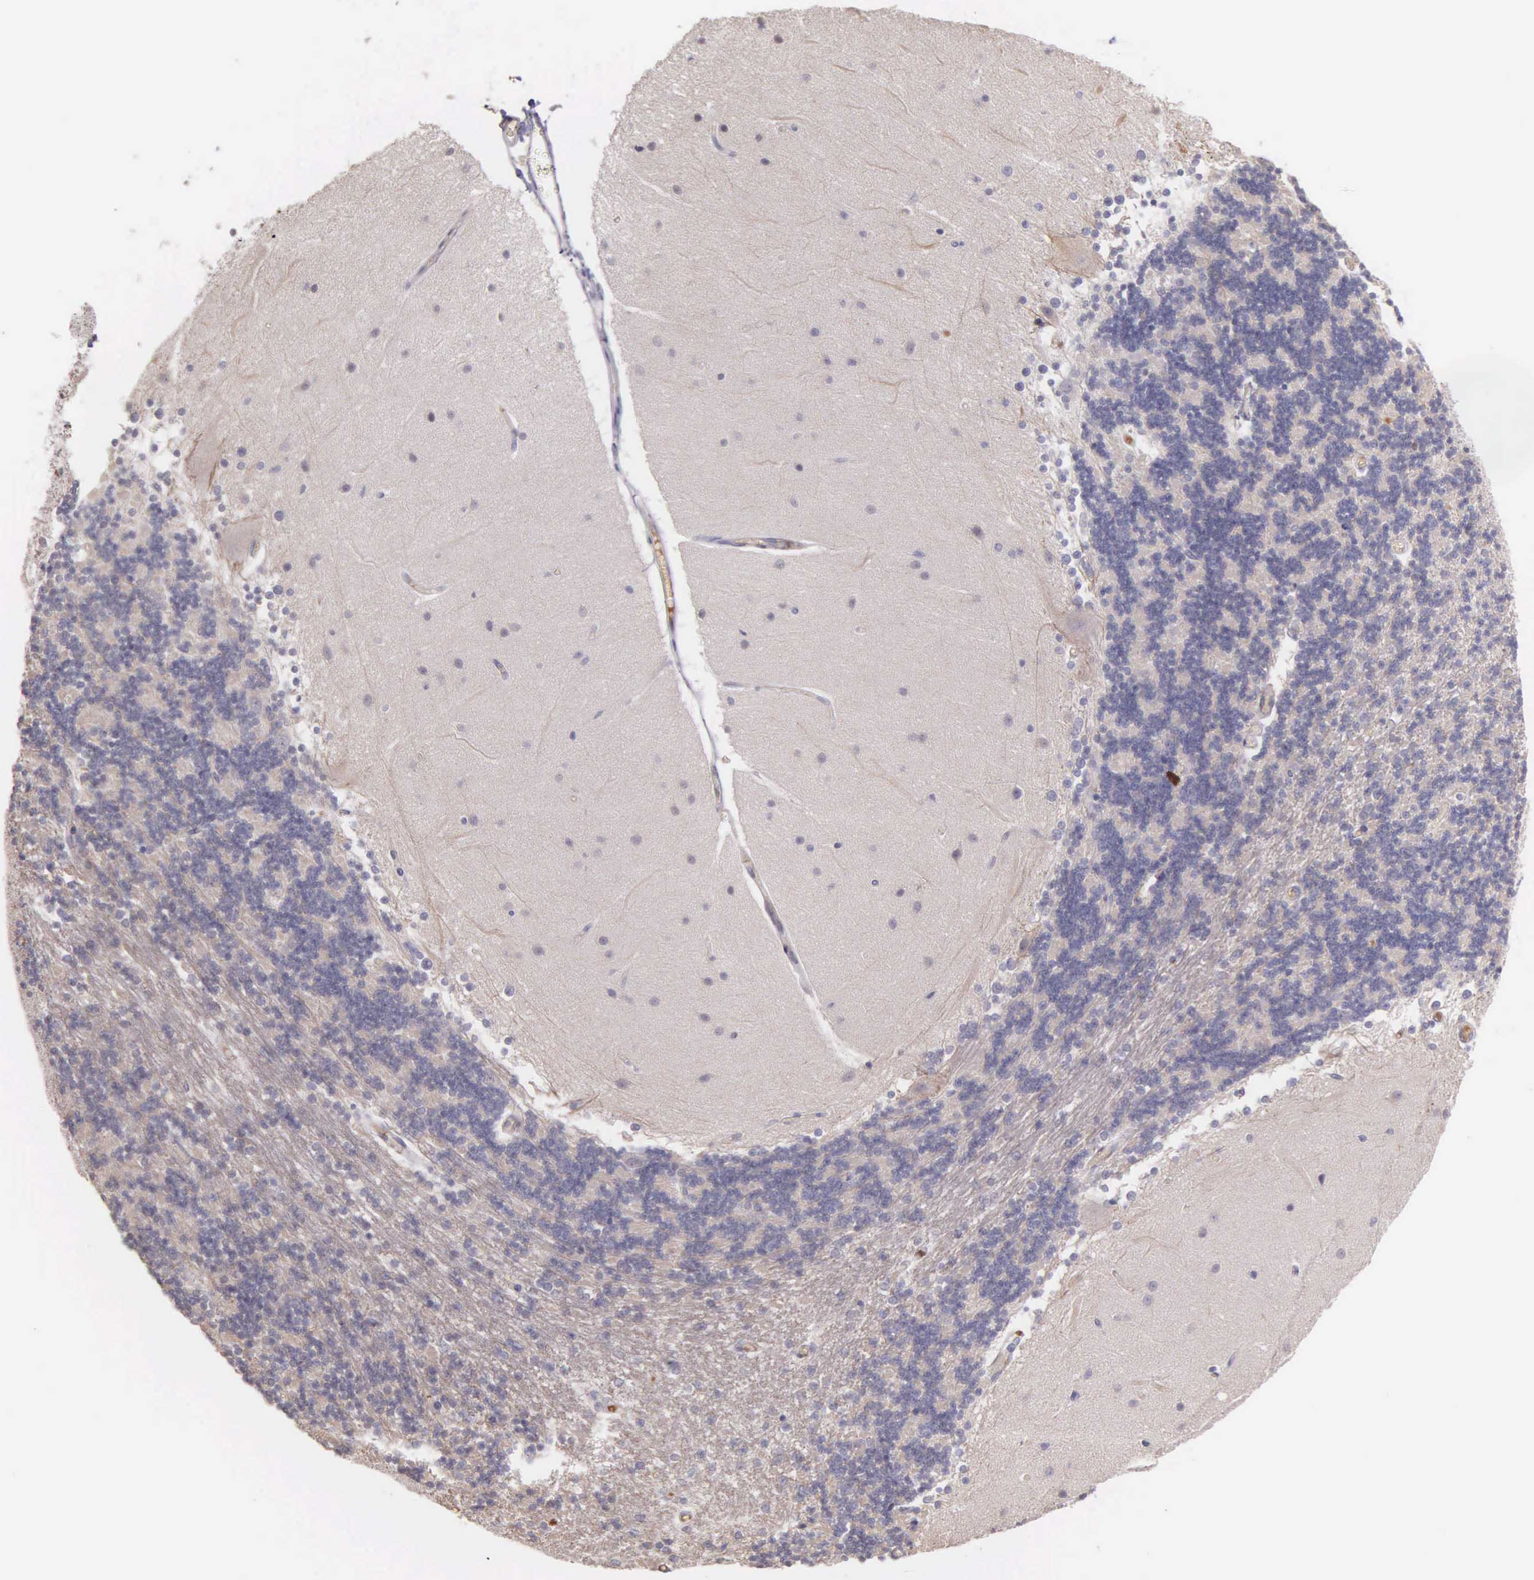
{"staining": {"intensity": "negative", "quantity": "none", "location": "none"}, "tissue": "cerebellum", "cell_type": "Cells in granular layer", "image_type": "normal", "snomed": [{"axis": "morphology", "description": "Normal tissue, NOS"}, {"axis": "topography", "description": "Cerebellum"}], "caption": "Immunohistochemistry (IHC) image of benign cerebellum: human cerebellum stained with DAB (3,3'-diaminobenzidine) reveals no significant protein staining in cells in granular layer.", "gene": "MCM5", "patient": {"sex": "female", "age": 54}}